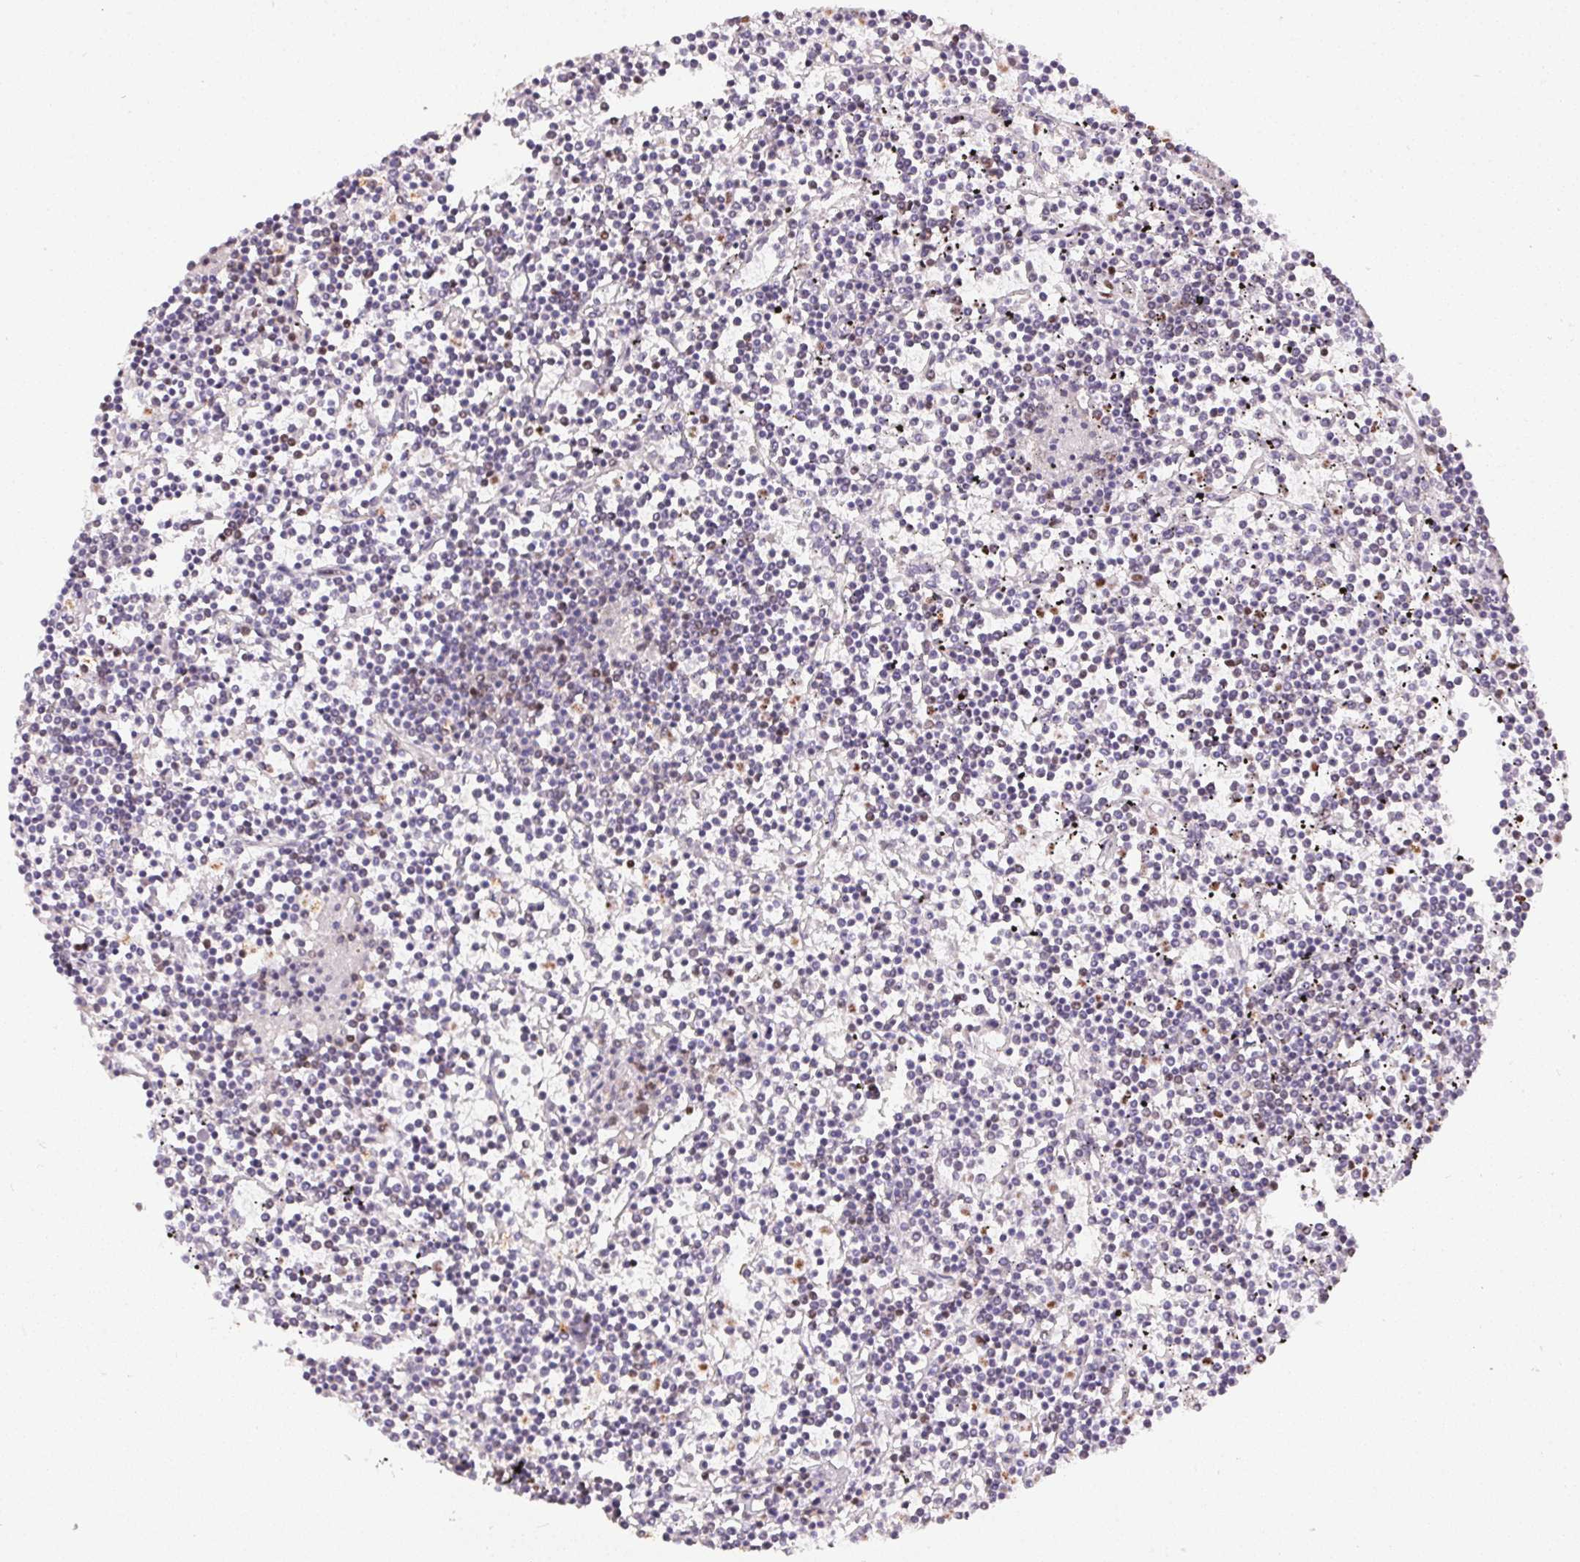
{"staining": {"intensity": "negative", "quantity": "none", "location": "none"}, "tissue": "lymphoma", "cell_type": "Tumor cells", "image_type": "cancer", "snomed": [{"axis": "morphology", "description": "Malignant lymphoma, non-Hodgkin's type, Low grade"}, {"axis": "topography", "description": "Spleen"}], "caption": "The histopathology image exhibits no staining of tumor cells in low-grade malignant lymphoma, non-Hodgkin's type.", "gene": "PAGE3", "patient": {"sex": "female", "age": 19}}